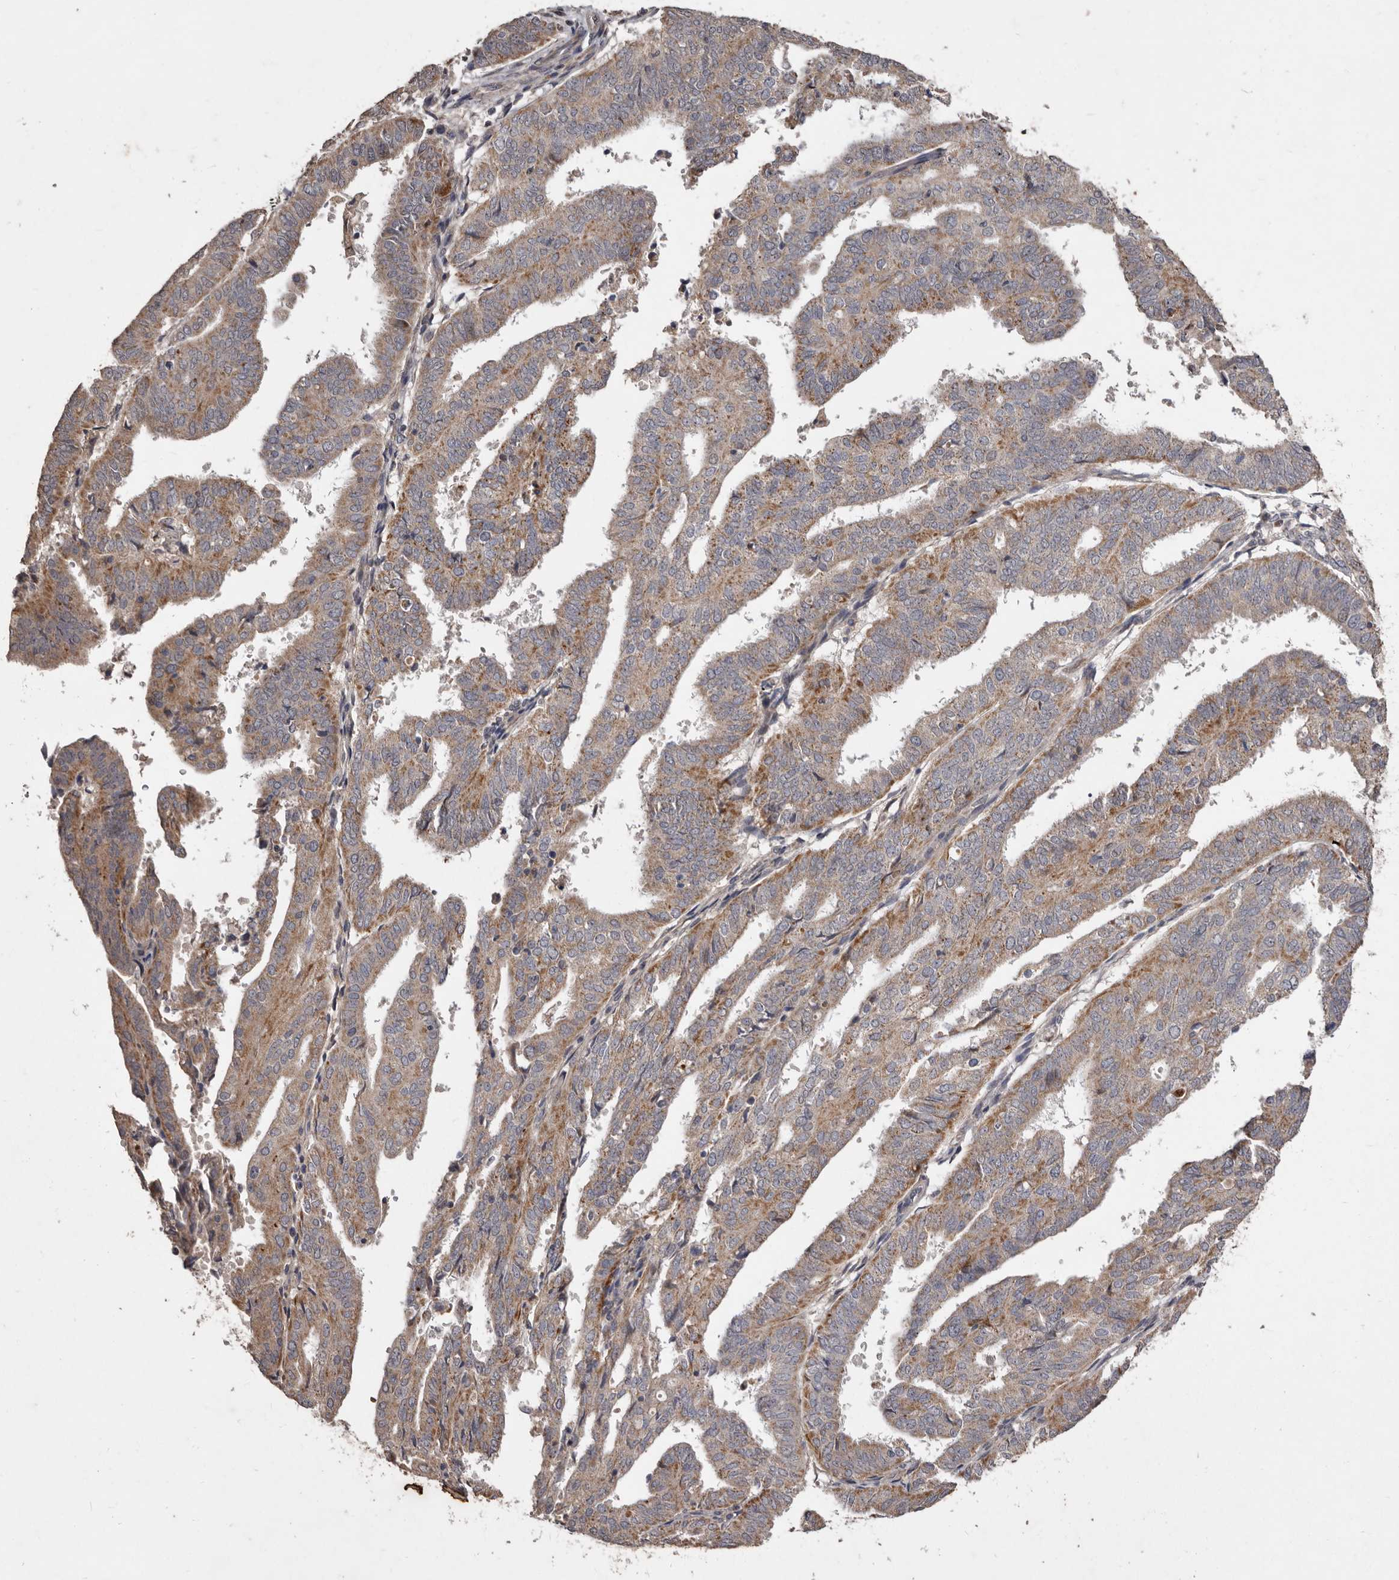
{"staining": {"intensity": "moderate", "quantity": ">75%", "location": "cytoplasmic/membranous"}, "tissue": "endometrial cancer", "cell_type": "Tumor cells", "image_type": "cancer", "snomed": [{"axis": "morphology", "description": "Adenocarcinoma, NOS"}, {"axis": "topography", "description": "Uterus"}], "caption": "This photomicrograph displays immunohistochemistry (IHC) staining of human adenocarcinoma (endometrial), with medium moderate cytoplasmic/membranous expression in about >75% of tumor cells.", "gene": "FLAD1", "patient": {"sex": "female", "age": 77}}